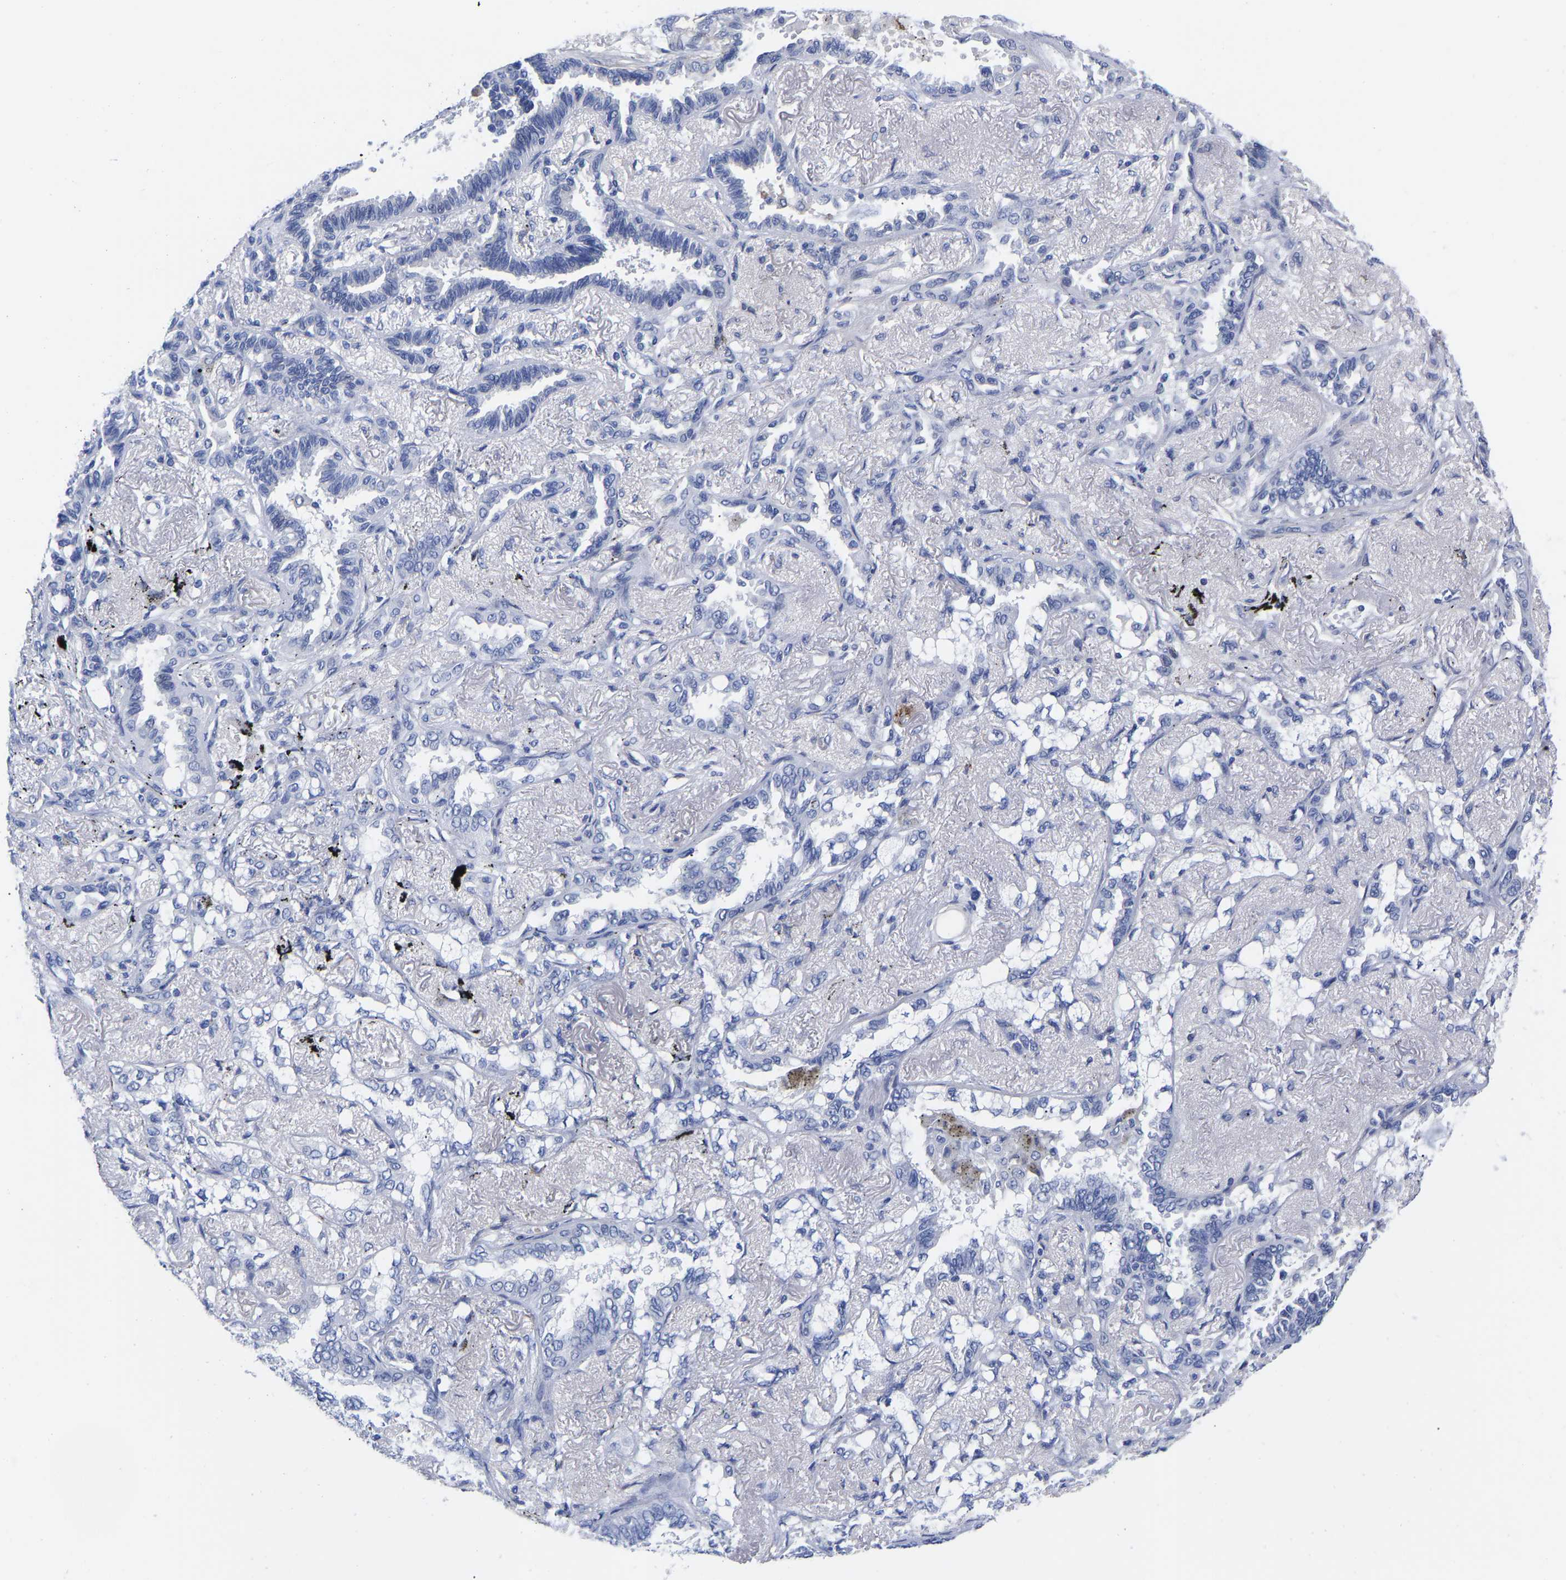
{"staining": {"intensity": "negative", "quantity": "none", "location": "none"}, "tissue": "lung cancer", "cell_type": "Tumor cells", "image_type": "cancer", "snomed": [{"axis": "morphology", "description": "Adenocarcinoma, NOS"}, {"axis": "topography", "description": "Lung"}], "caption": "This photomicrograph is of adenocarcinoma (lung) stained with immunohistochemistry (IHC) to label a protein in brown with the nuclei are counter-stained blue. There is no staining in tumor cells. Brightfield microscopy of immunohistochemistry stained with DAB (3,3'-diaminobenzidine) (brown) and hematoxylin (blue), captured at high magnification.", "gene": "GPA33", "patient": {"sex": "male", "age": 59}}